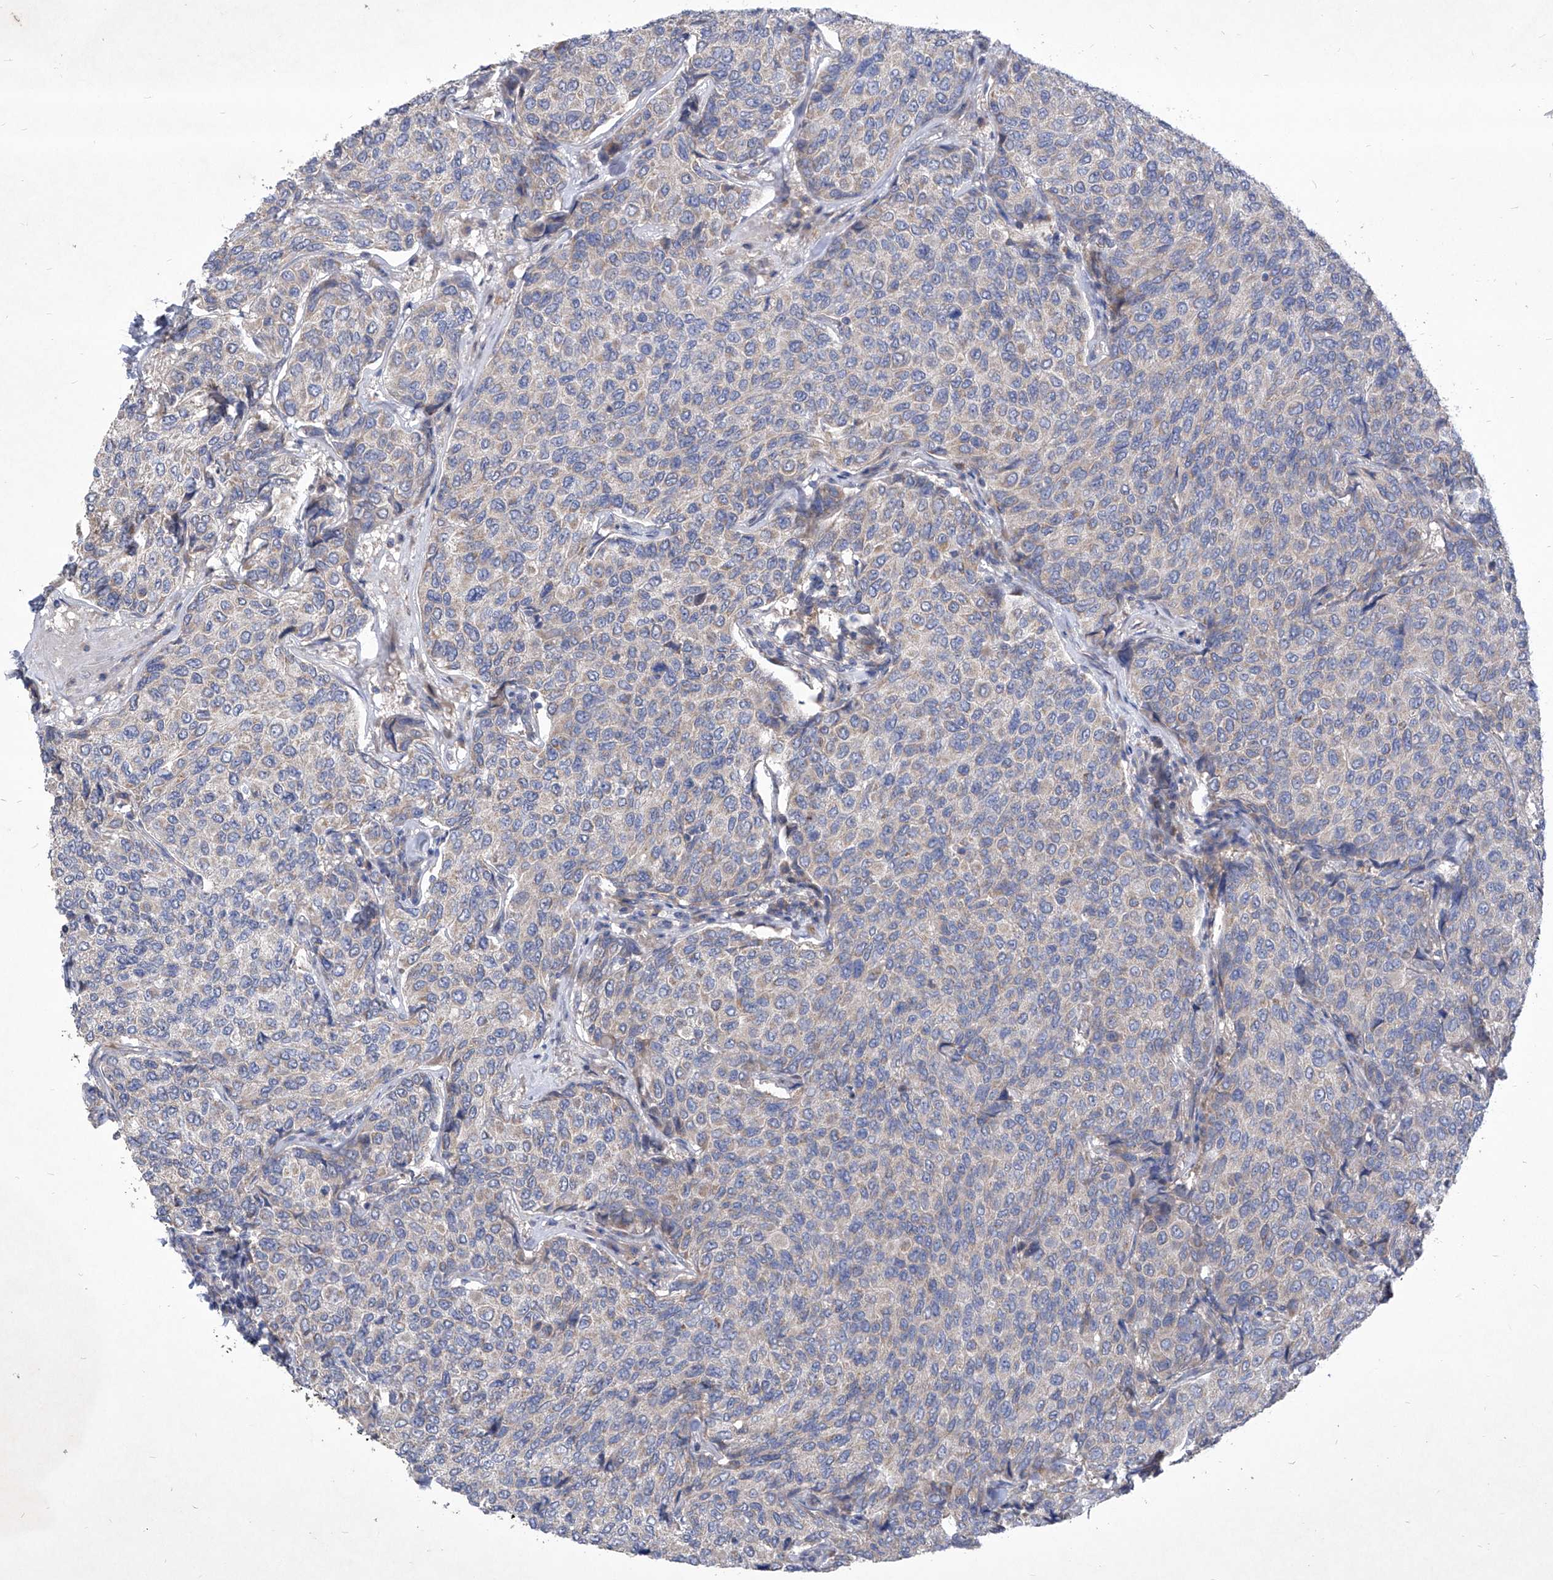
{"staining": {"intensity": "negative", "quantity": "none", "location": "none"}, "tissue": "breast cancer", "cell_type": "Tumor cells", "image_type": "cancer", "snomed": [{"axis": "morphology", "description": "Duct carcinoma"}, {"axis": "topography", "description": "Breast"}], "caption": "Tumor cells show no significant protein positivity in breast cancer.", "gene": "COQ3", "patient": {"sex": "female", "age": 55}}